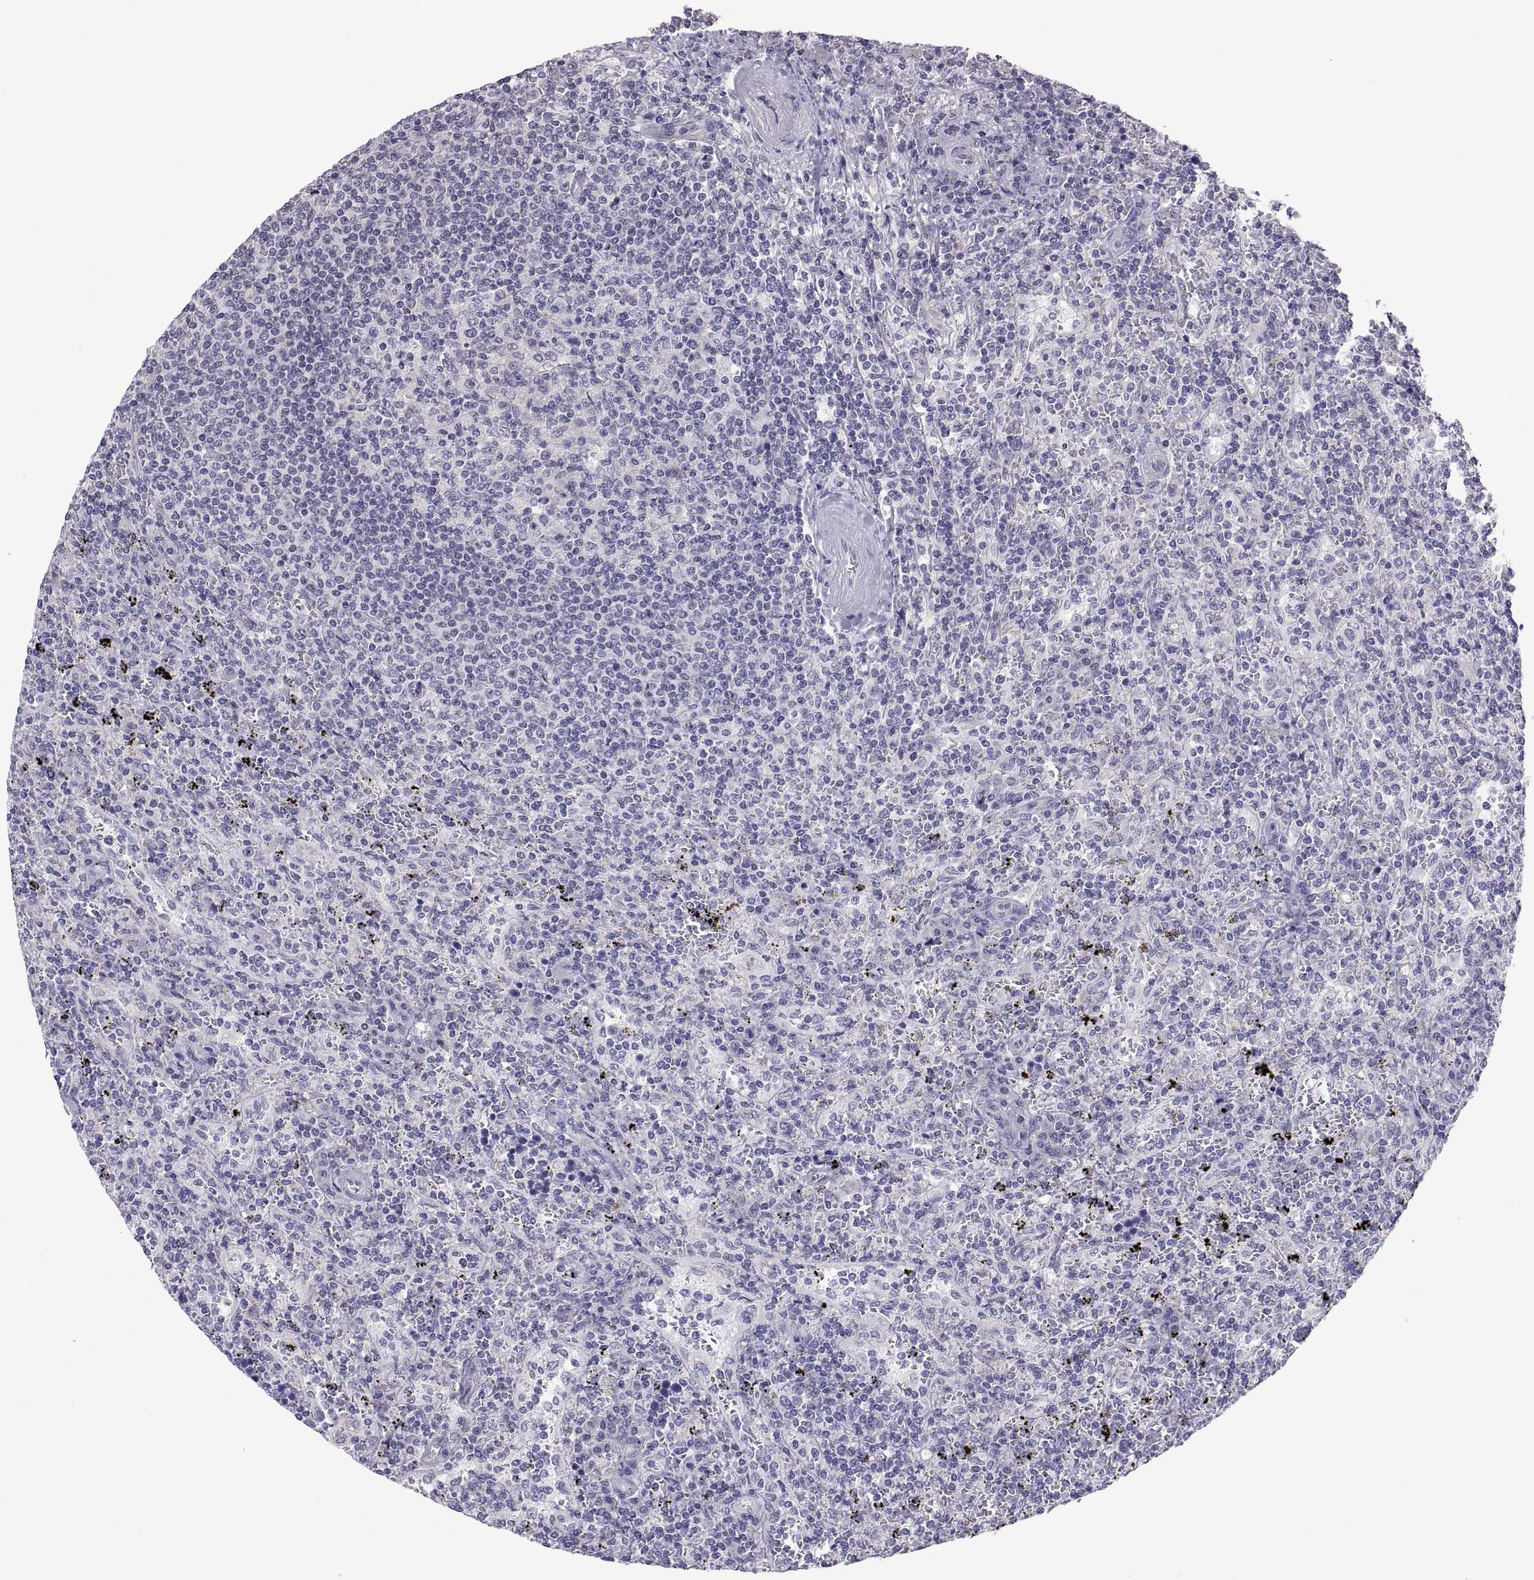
{"staining": {"intensity": "negative", "quantity": "none", "location": "none"}, "tissue": "lymphoma", "cell_type": "Tumor cells", "image_type": "cancer", "snomed": [{"axis": "morphology", "description": "Malignant lymphoma, non-Hodgkin's type, Low grade"}, {"axis": "topography", "description": "Spleen"}], "caption": "There is no significant positivity in tumor cells of lymphoma.", "gene": "FAM170A", "patient": {"sex": "male", "age": 62}}